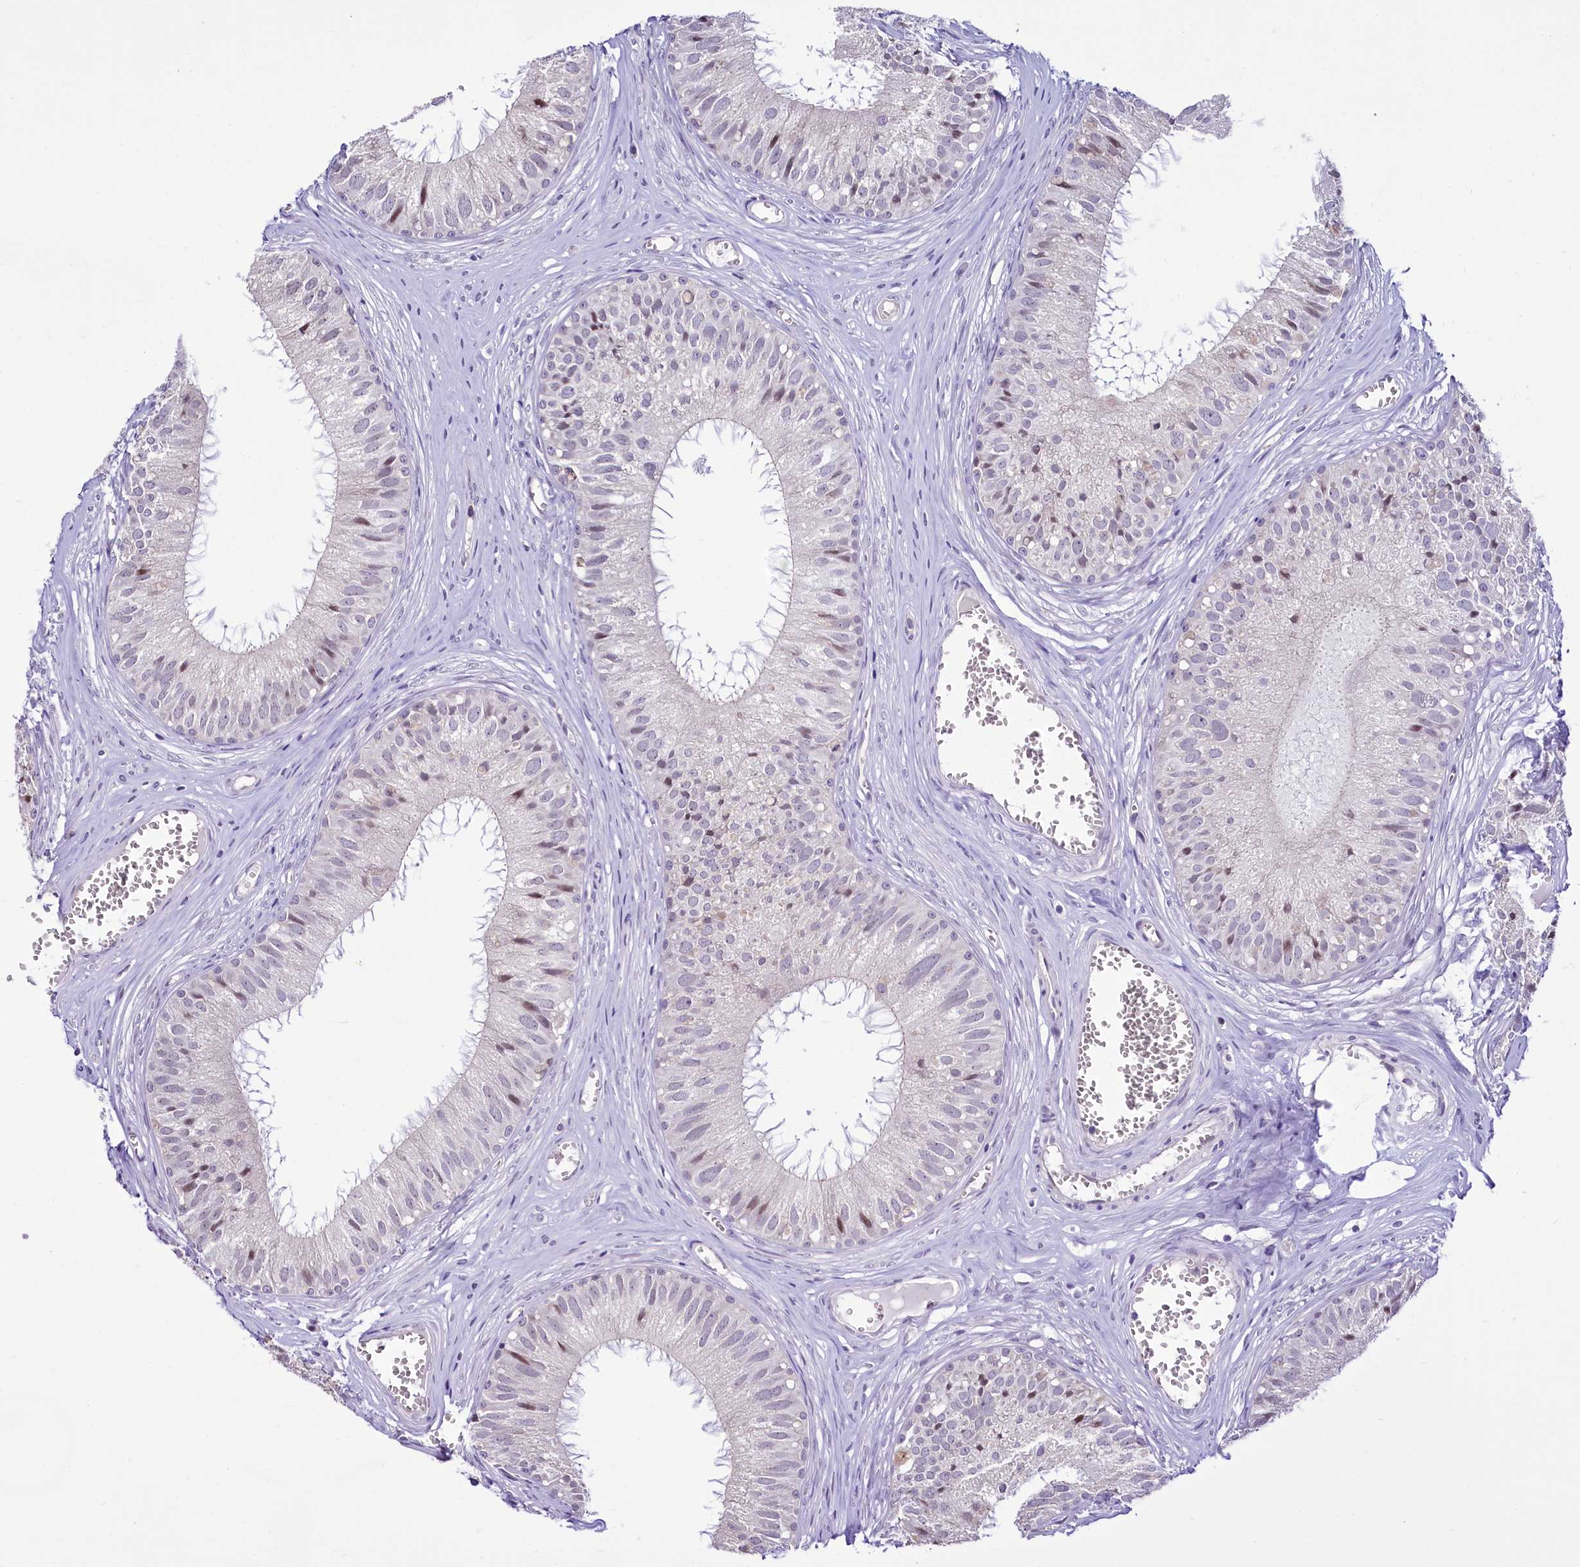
{"staining": {"intensity": "weak", "quantity": "<25%", "location": "cytoplasmic/membranous,nuclear"}, "tissue": "epididymis", "cell_type": "Glandular cells", "image_type": "normal", "snomed": [{"axis": "morphology", "description": "Normal tissue, NOS"}, {"axis": "topography", "description": "Epididymis"}], "caption": "Epididymis stained for a protein using IHC shows no positivity glandular cells.", "gene": "BANK1", "patient": {"sex": "male", "age": 36}}